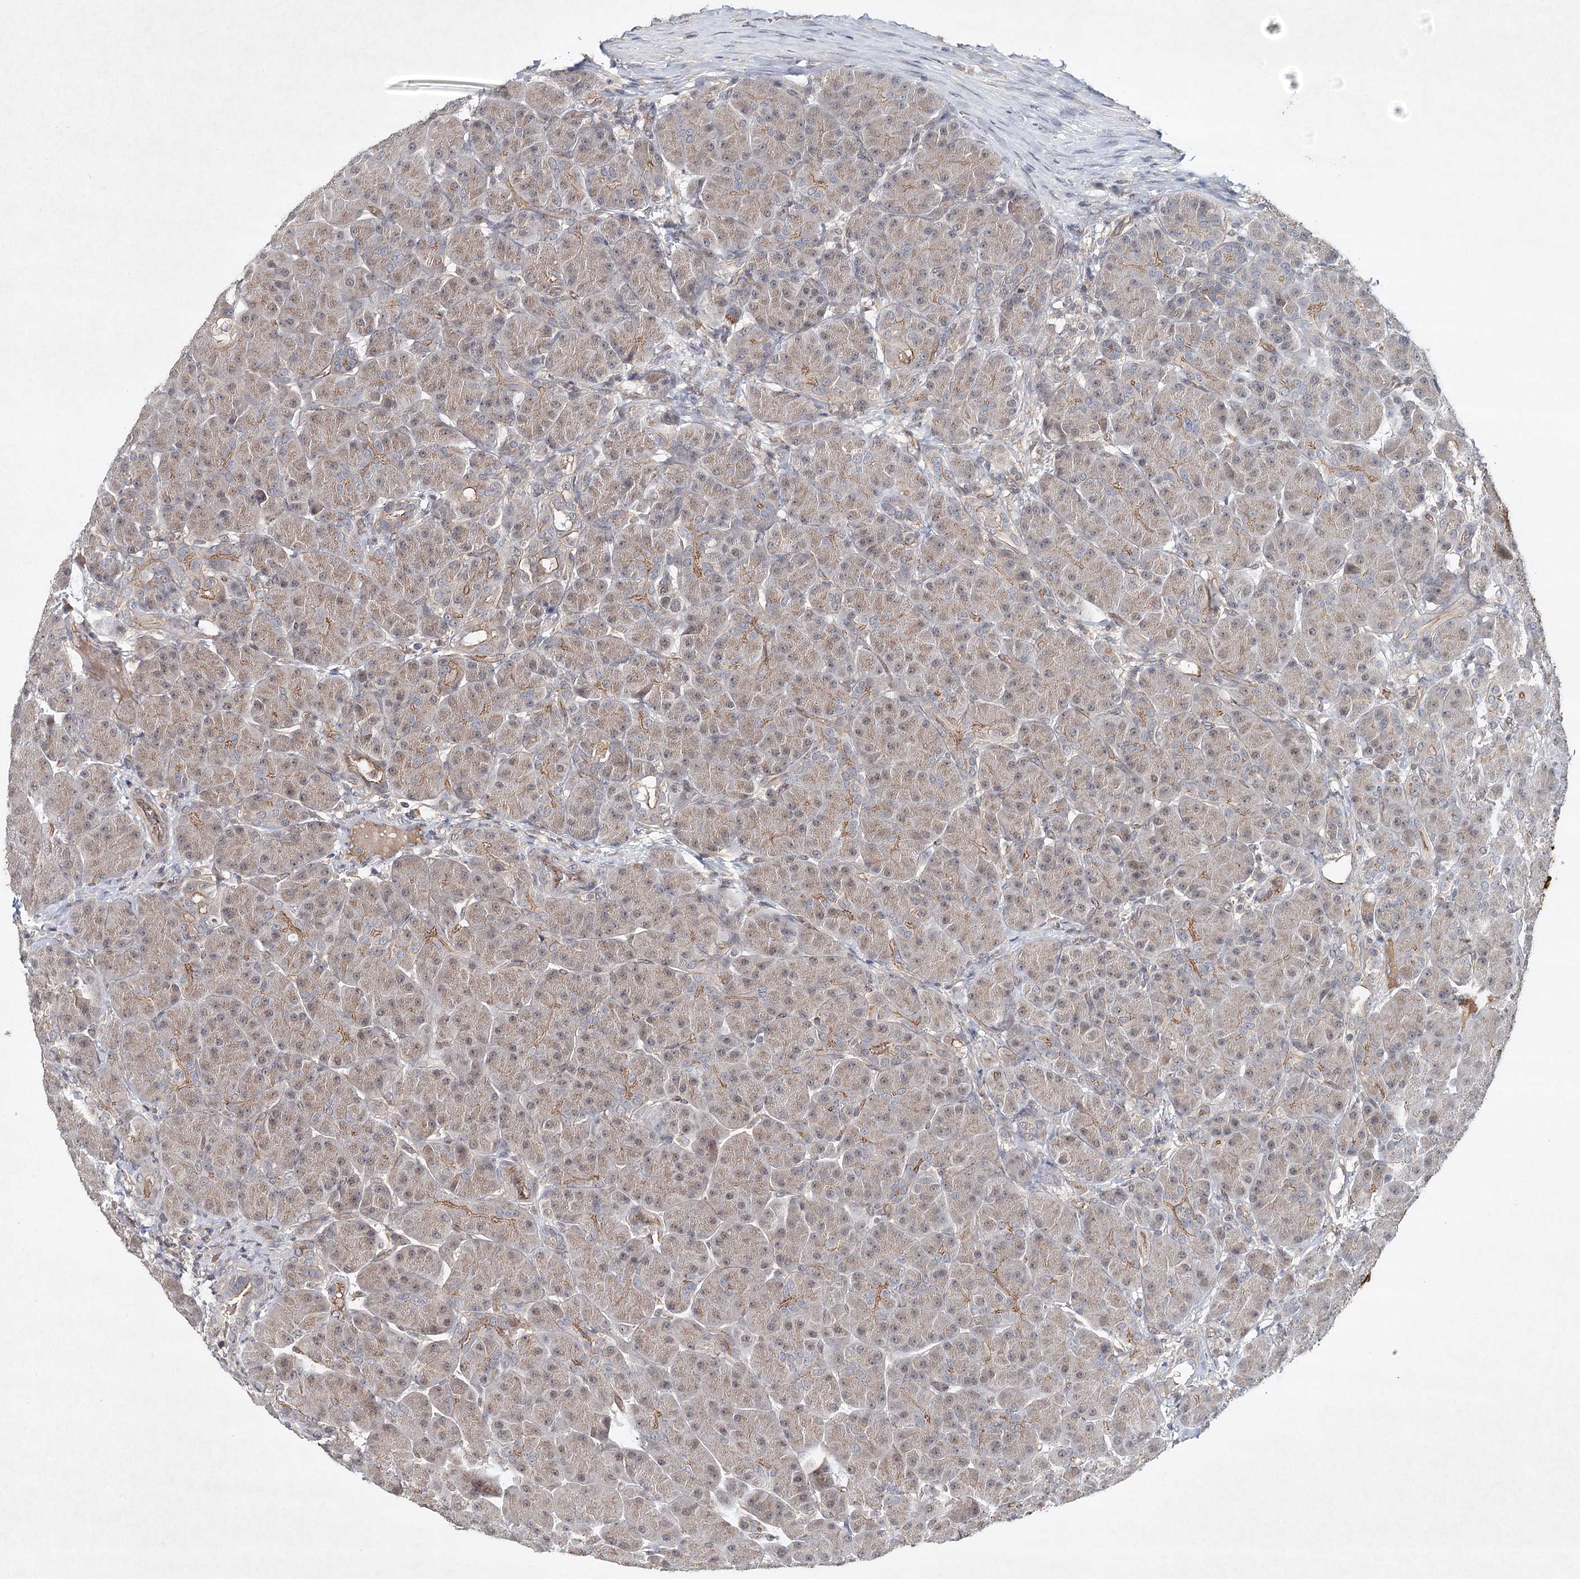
{"staining": {"intensity": "weak", "quantity": ">75%", "location": "cytoplasmic/membranous,nuclear"}, "tissue": "pancreas", "cell_type": "Exocrine glandular cells", "image_type": "normal", "snomed": [{"axis": "morphology", "description": "Normal tissue, NOS"}, {"axis": "topography", "description": "Pancreas"}], "caption": "A brown stain highlights weak cytoplasmic/membranous,nuclear staining of a protein in exocrine glandular cells of unremarkable human pancreas.", "gene": "SYNPO", "patient": {"sex": "male", "age": 63}}